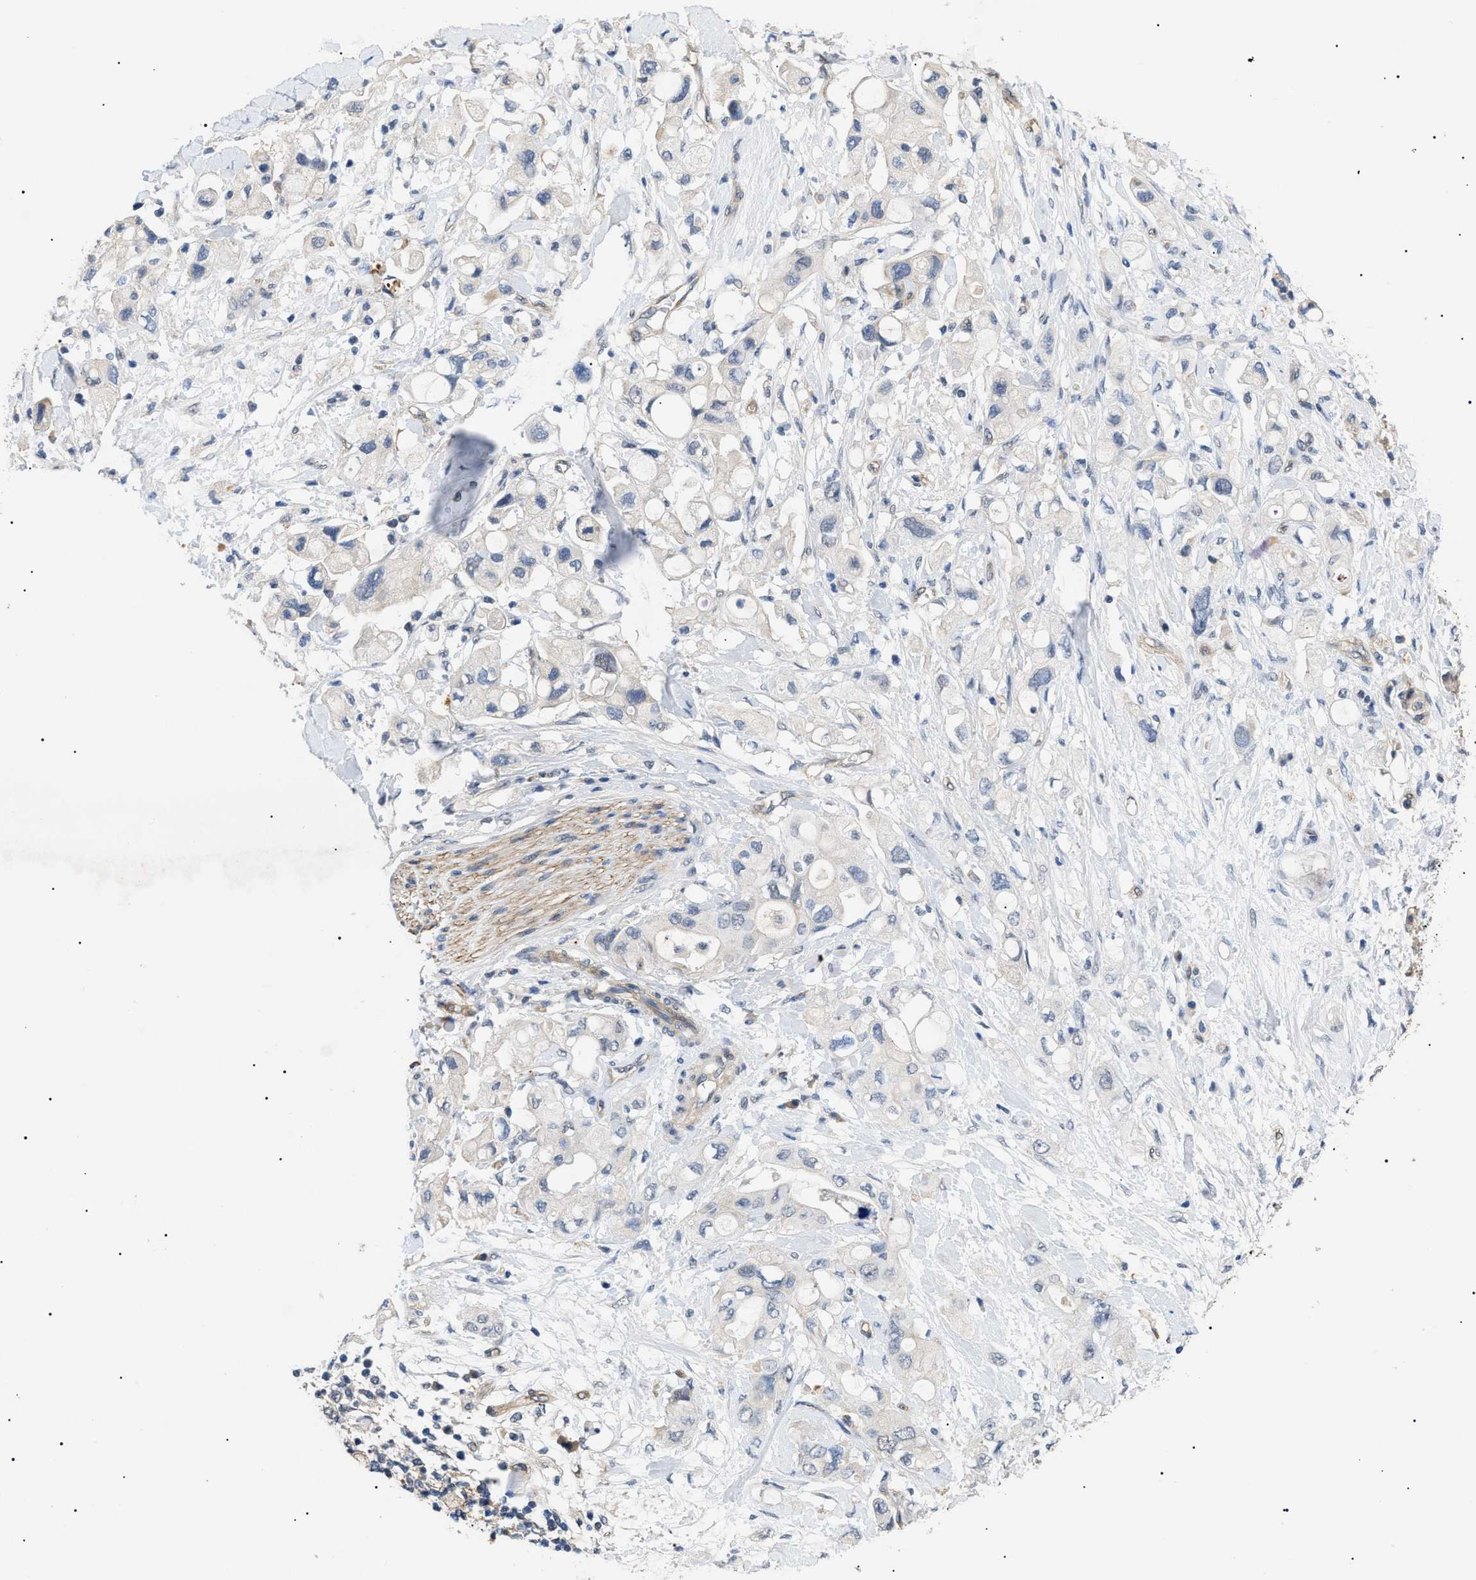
{"staining": {"intensity": "negative", "quantity": "none", "location": "none"}, "tissue": "pancreatic cancer", "cell_type": "Tumor cells", "image_type": "cancer", "snomed": [{"axis": "morphology", "description": "Adenocarcinoma, NOS"}, {"axis": "topography", "description": "Pancreas"}], "caption": "This micrograph is of adenocarcinoma (pancreatic) stained with immunohistochemistry to label a protein in brown with the nuclei are counter-stained blue. There is no expression in tumor cells.", "gene": "CRCP", "patient": {"sex": "female", "age": 56}}